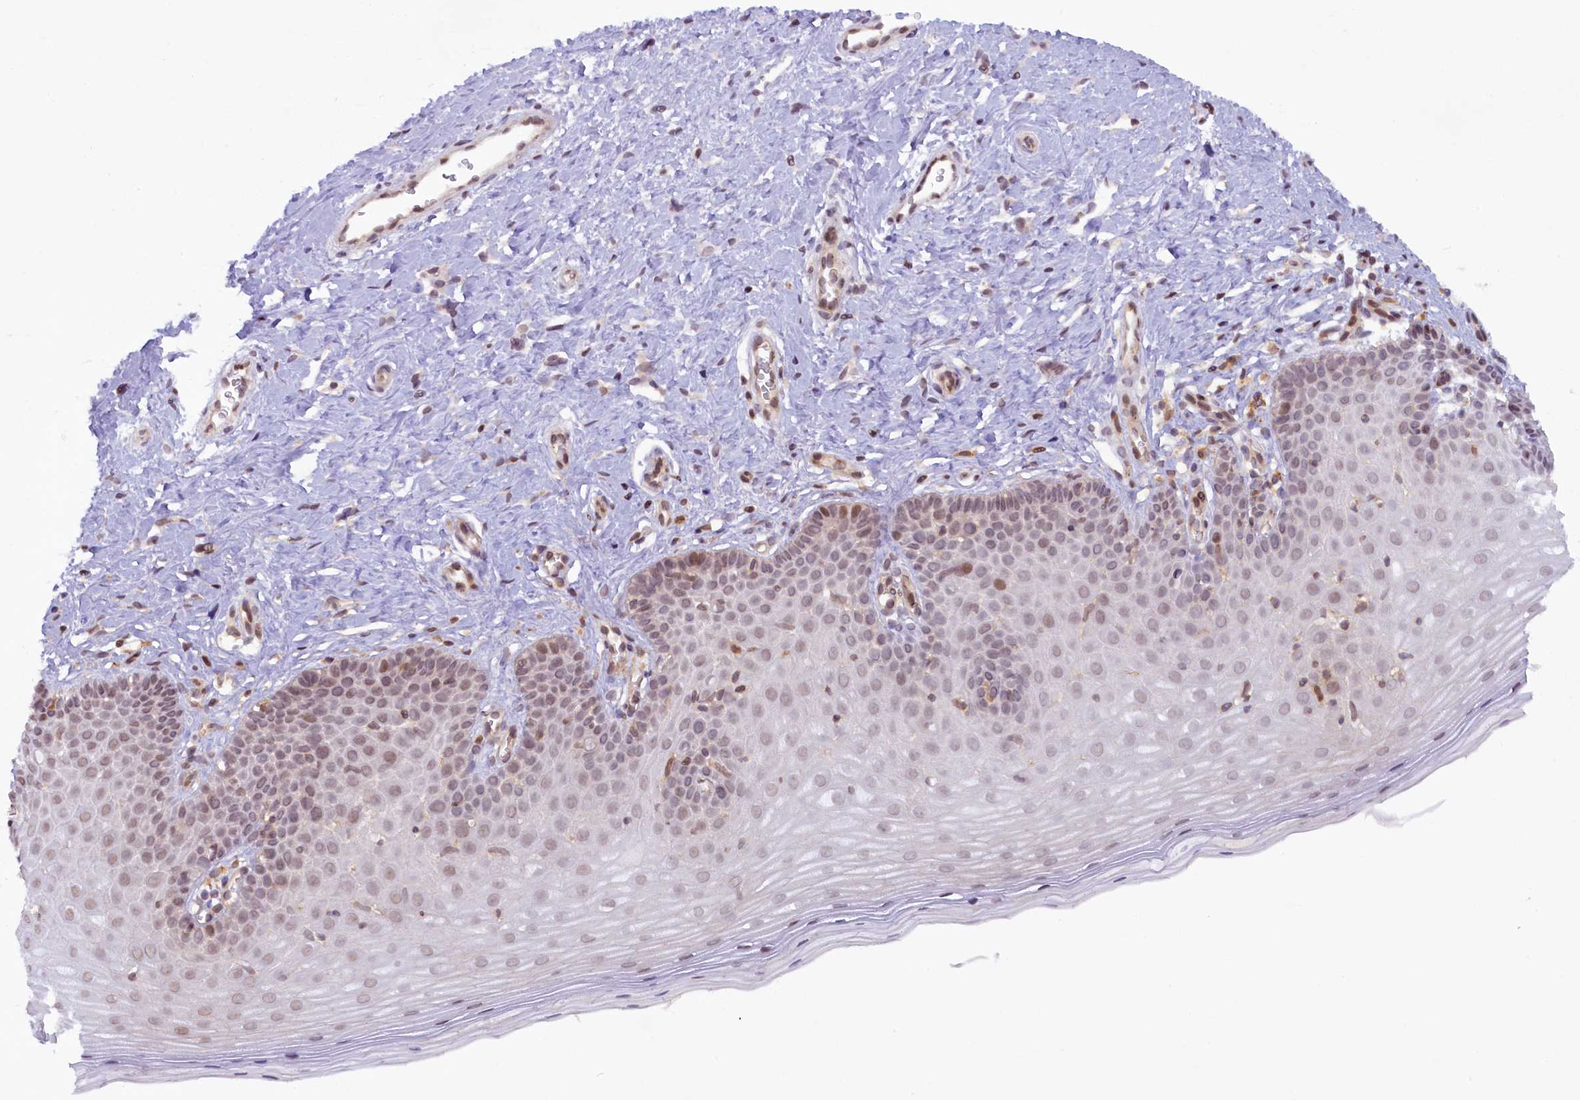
{"staining": {"intensity": "weak", "quantity": "25%-75%", "location": "cytoplasmic/membranous"}, "tissue": "cervix", "cell_type": "Glandular cells", "image_type": "normal", "snomed": [{"axis": "morphology", "description": "Normal tissue, NOS"}, {"axis": "topography", "description": "Cervix"}], "caption": "Protein expression analysis of normal human cervix reveals weak cytoplasmic/membranous positivity in approximately 25%-75% of glandular cells.", "gene": "FCHO1", "patient": {"sex": "female", "age": 36}}